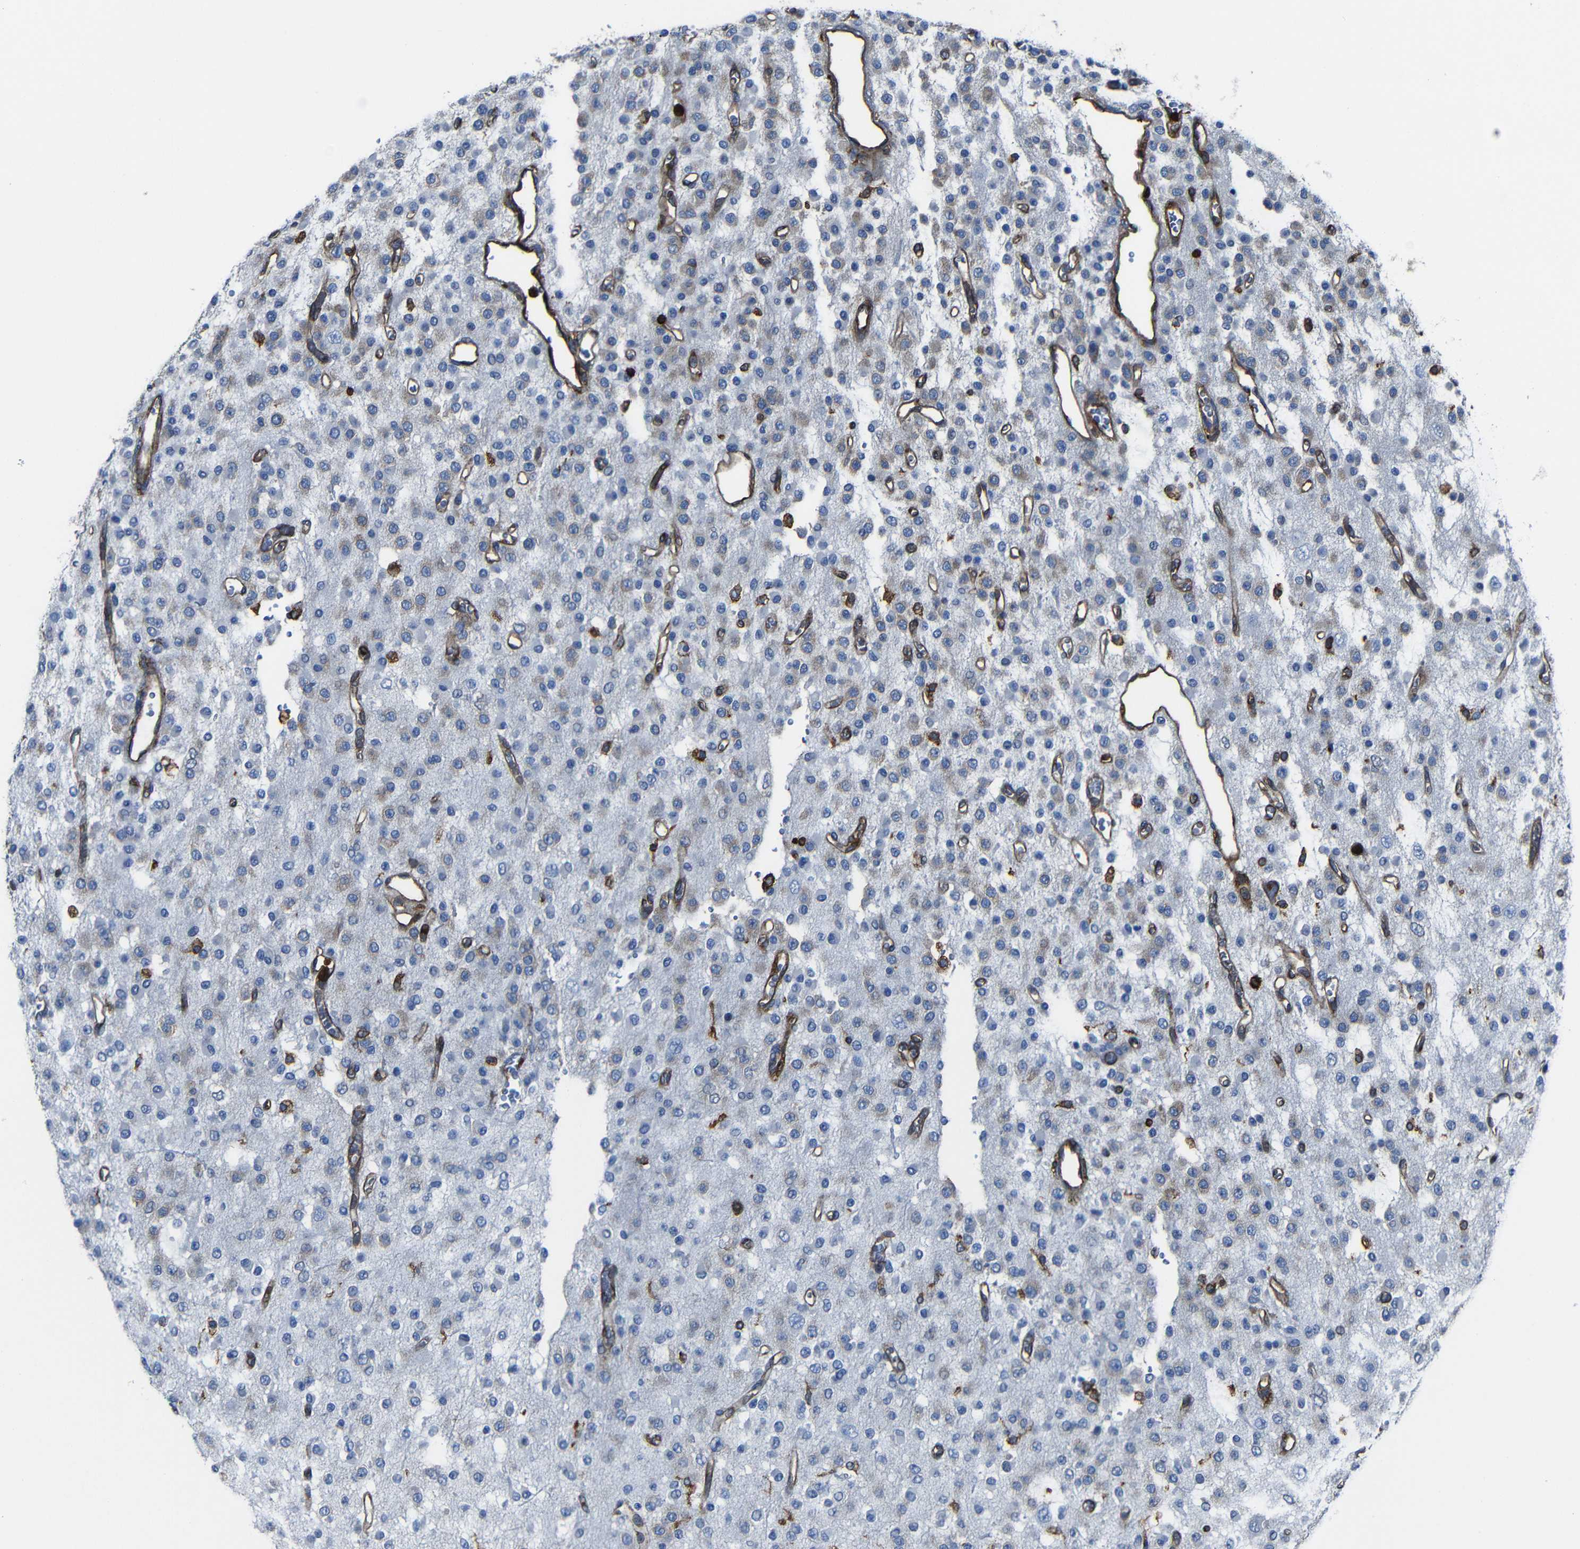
{"staining": {"intensity": "weak", "quantity": "25%-75%", "location": "cytoplasmic/membranous"}, "tissue": "glioma", "cell_type": "Tumor cells", "image_type": "cancer", "snomed": [{"axis": "morphology", "description": "Glioma, malignant, Low grade"}, {"axis": "topography", "description": "Brain"}], "caption": "Glioma was stained to show a protein in brown. There is low levels of weak cytoplasmic/membranous staining in about 25%-75% of tumor cells. The staining was performed using DAB (3,3'-diaminobenzidine) to visualize the protein expression in brown, while the nuclei were stained in blue with hematoxylin (Magnification: 20x).", "gene": "ARHGEF1", "patient": {"sex": "male", "age": 38}}